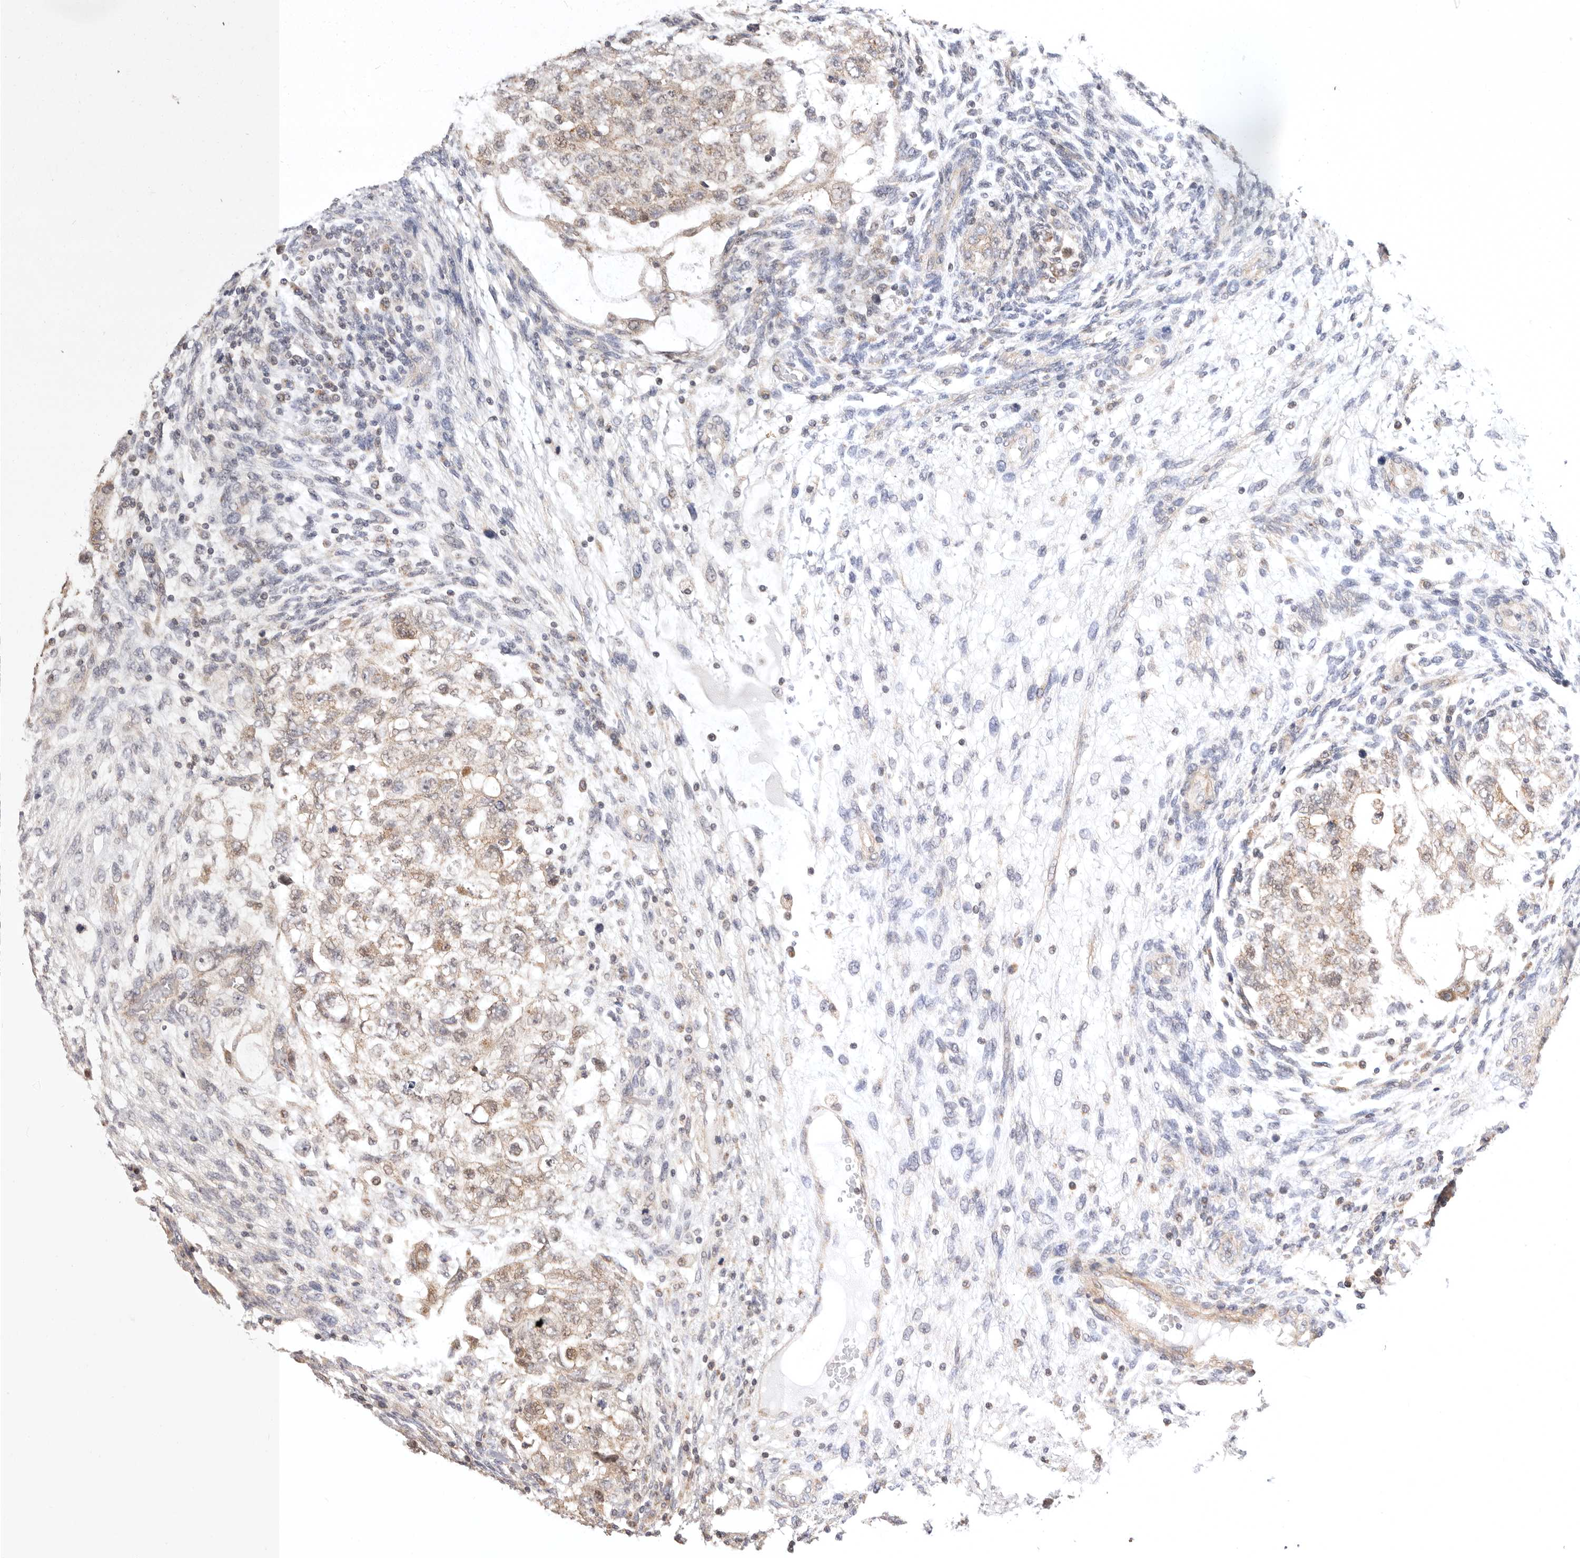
{"staining": {"intensity": "moderate", "quantity": "25%-75%", "location": "cytoplasmic/membranous"}, "tissue": "testis cancer", "cell_type": "Tumor cells", "image_type": "cancer", "snomed": [{"axis": "morphology", "description": "Carcinoma, Embryonal, NOS"}, {"axis": "topography", "description": "Testis"}], "caption": "Tumor cells display medium levels of moderate cytoplasmic/membranous expression in about 25%-75% of cells in human embryonal carcinoma (testis).", "gene": "KCMF1", "patient": {"sex": "male", "age": 36}}